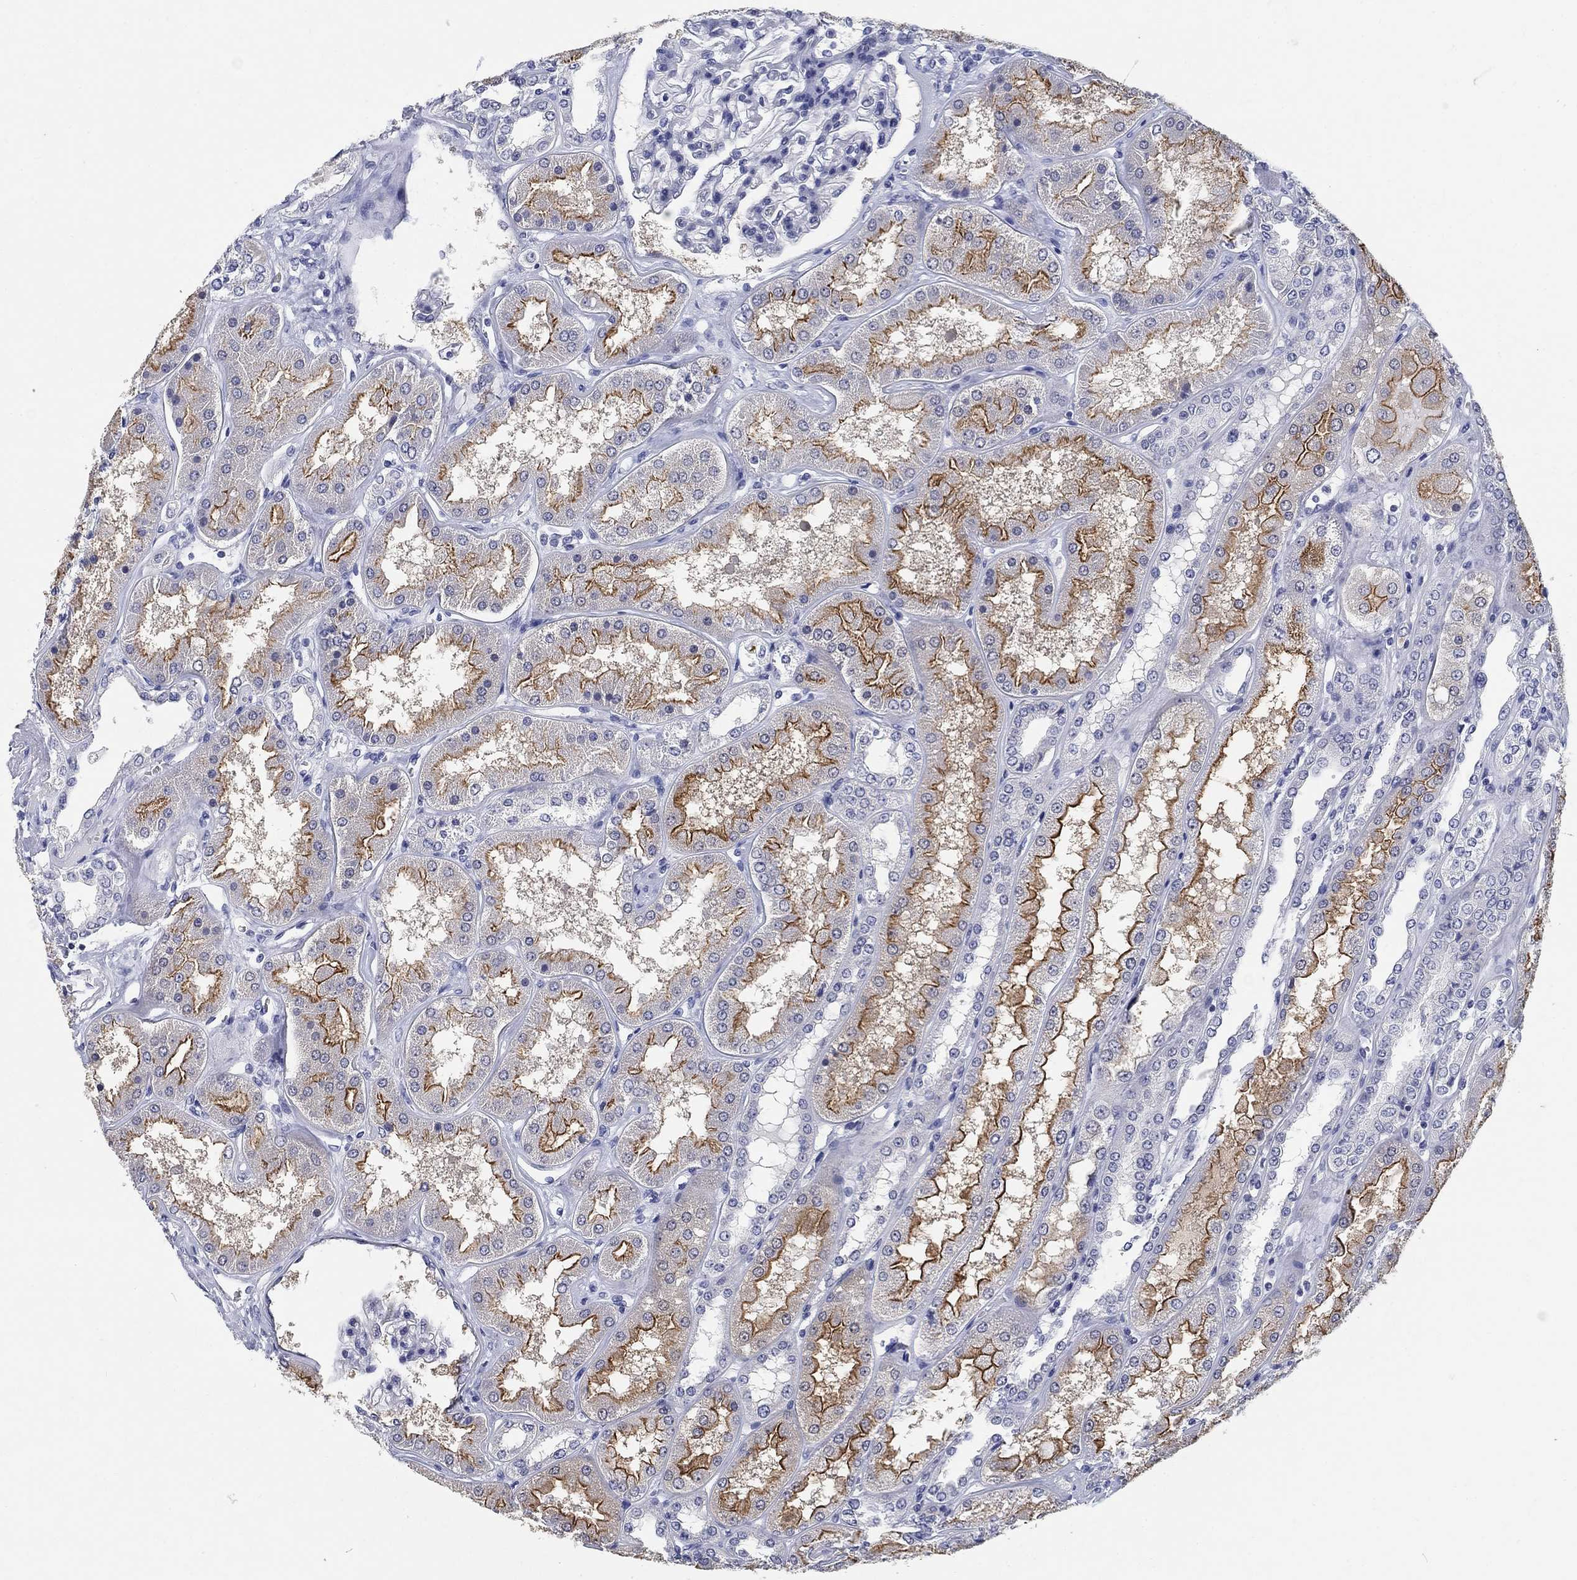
{"staining": {"intensity": "negative", "quantity": "none", "location": "none"}, "tissue": "kidney", "cell_type": "Cells in glomeruli", "image_type": "normal", "snomed": [{"axis": "morphology", "description": "Normal tissue, NOS"}, {"axis": "topography", "description": "Kidney"}], "caption": "The image exhibits no staining of cells in glomeruli in benign kidney.", "gene": "CLUL1", "patient": {"sex": "female", "age": 56}}